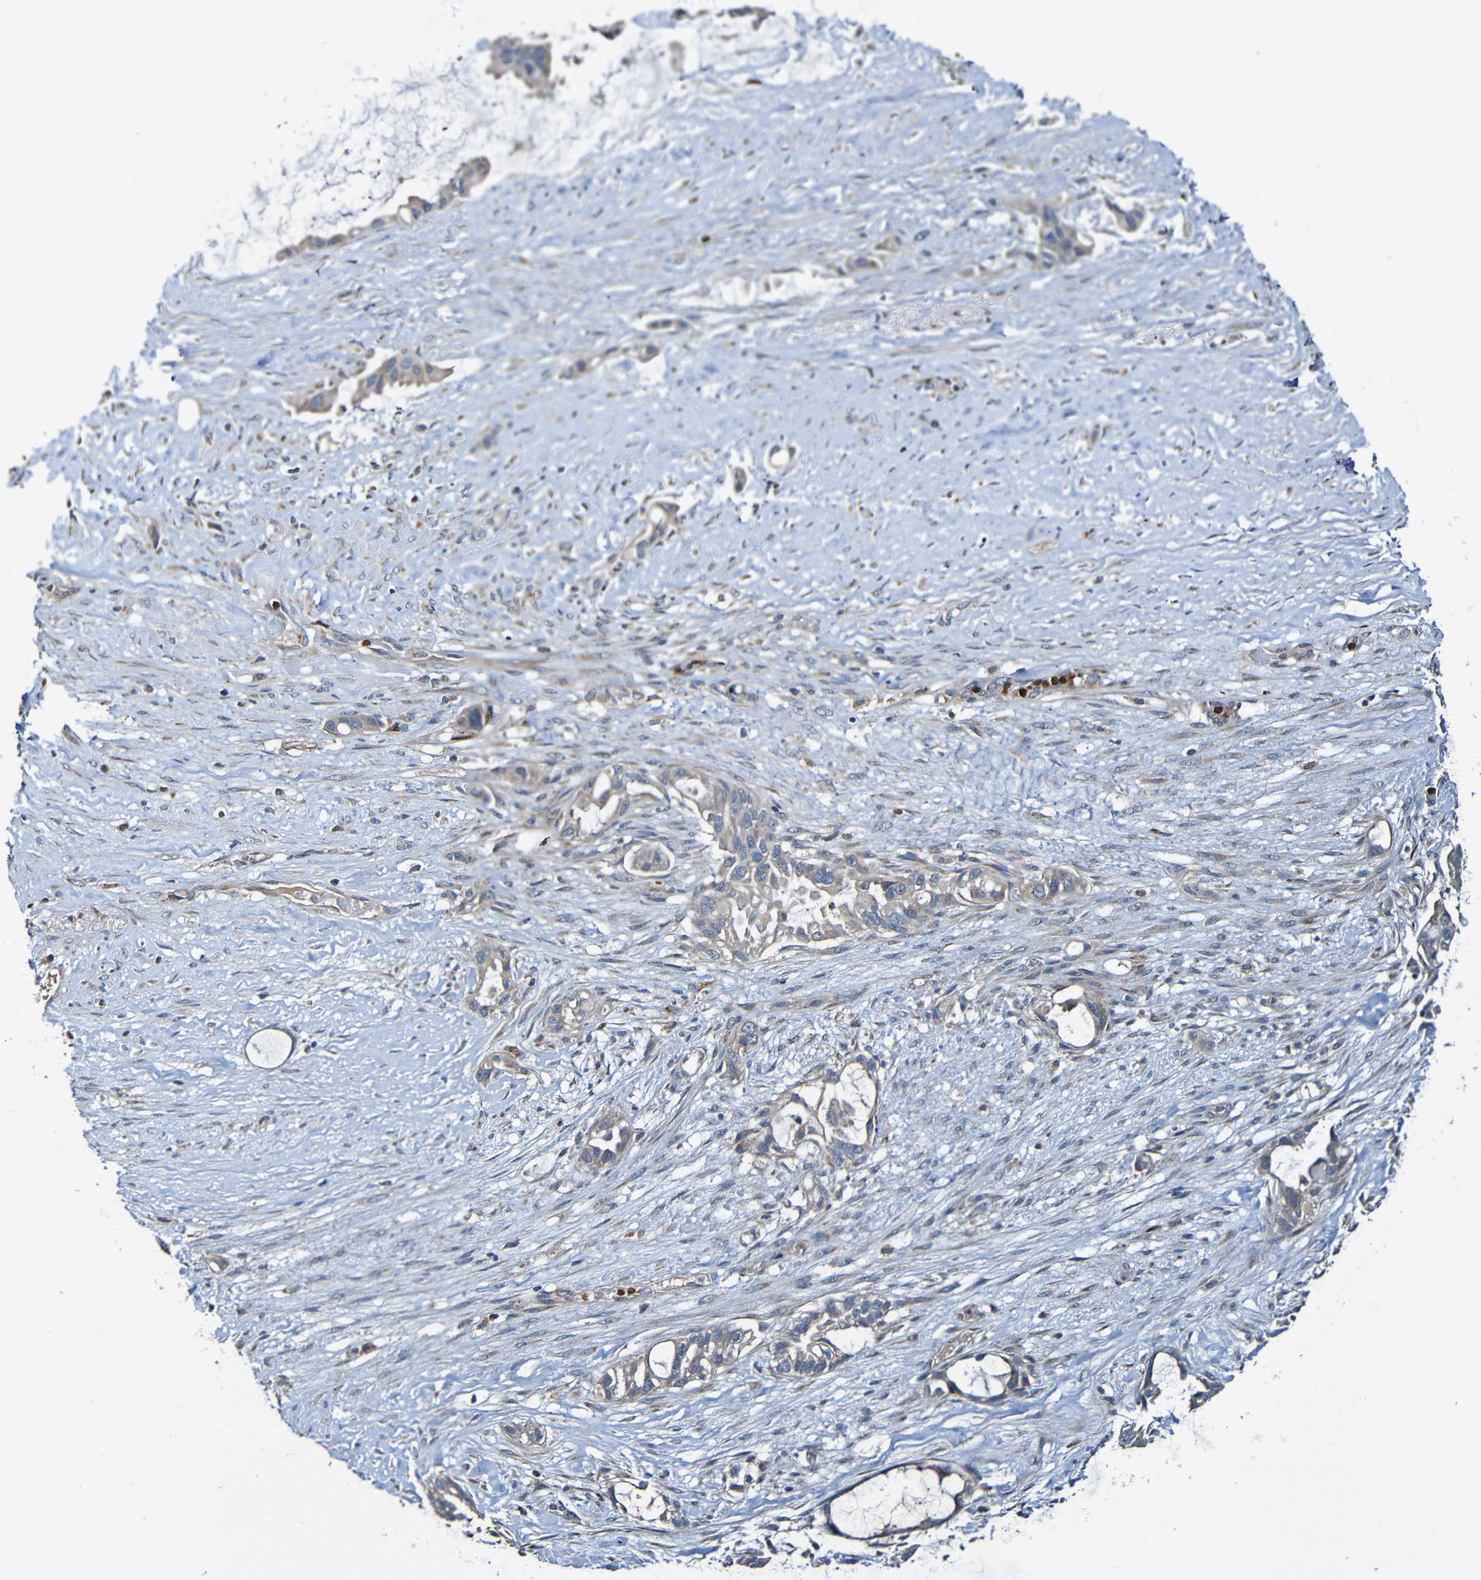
{"staining": {"intensity": "moderate", "quantity": "25%-75%", "location": "cytoplasmic/membranous"}, "tissue": "liver cancer", "cell_type": "Tumor cells", "image_type": "cancer", "snomed": [{"axis": "morphology", "description": "Cholangiocarcinoma"}, {"axis": "topography", "description": "Liver"}], "caption": "This is a micrograph of IHC staining of liver cholangiocarcinoma, which shows moderate positivity in the cytoplasmic/membranous of tumor cells.", "gene": "ADAM15", "patient": {"sex": "female", "age": 65}}